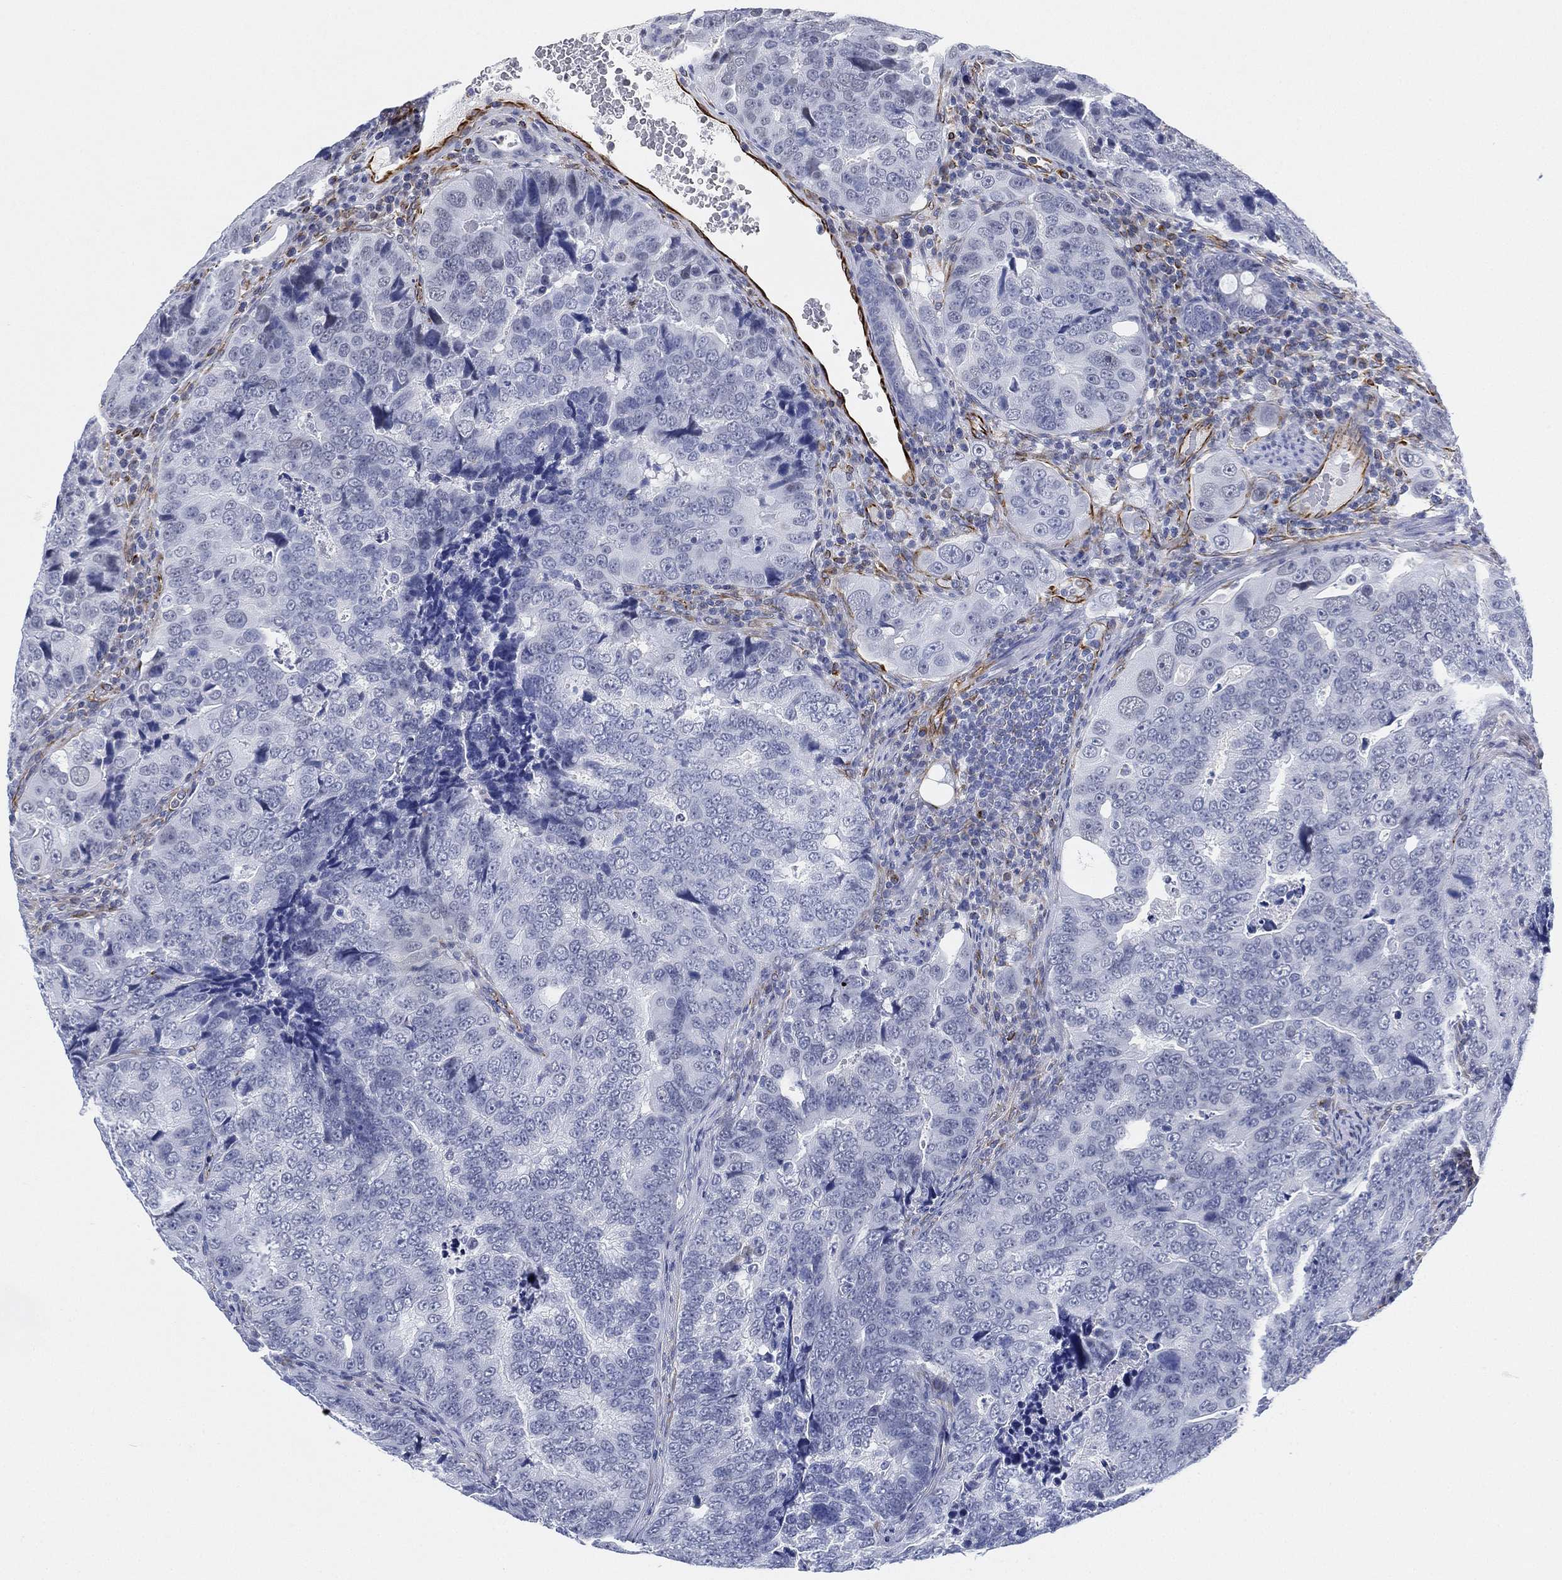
{"staining": {"intensity": "negative", "quantity": "none", "location": "none"}, "tissue": "colorectal cancer", "cell_type": "Tumor cells", "image_type": "cancer", "snomed": [{"axis": "morphology", "description": "Adenocarcinoma, NOS"}, {"axis": "topography", "description": "Colon"}], "caption": "Image shows no protein positivity in tumor cells of colorectal adenocarcinoma tissue.", "gene": "PSKH2", "patient": {"sex": "female", "age": 72}}